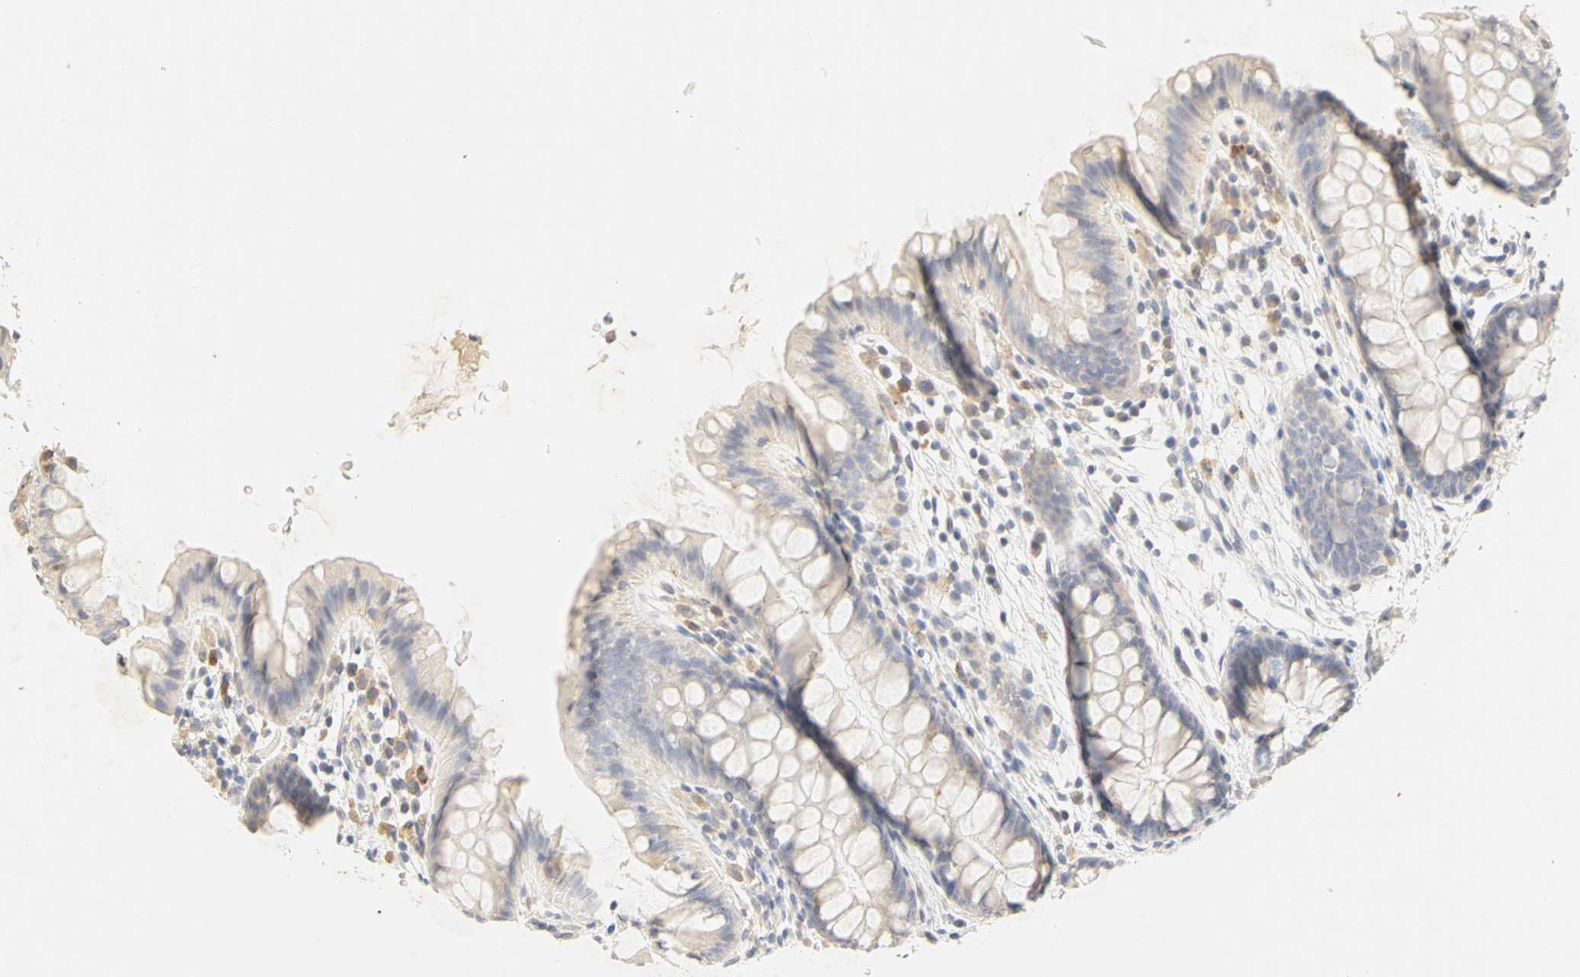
{"staining": {"intensity": "negative", "quantity": "none", "location": "none"}, "tissue": "colon", "cell_type": "Endothelial cells", "image_type": "normal", "snomed": [{"axis": "morphology", "description": "Normal tissue, NOS"}, {"axis": "topography", "description": "Smooth muscle"}, {"axis": "topography", "description": "Colon"}], "caption": "An IHC photomicrograph of unremarkable colon is shown. There is no staining in endothelial cells of colon.", "gene": "GNRH2", "patient": {"sex": "male", "age": 67}}